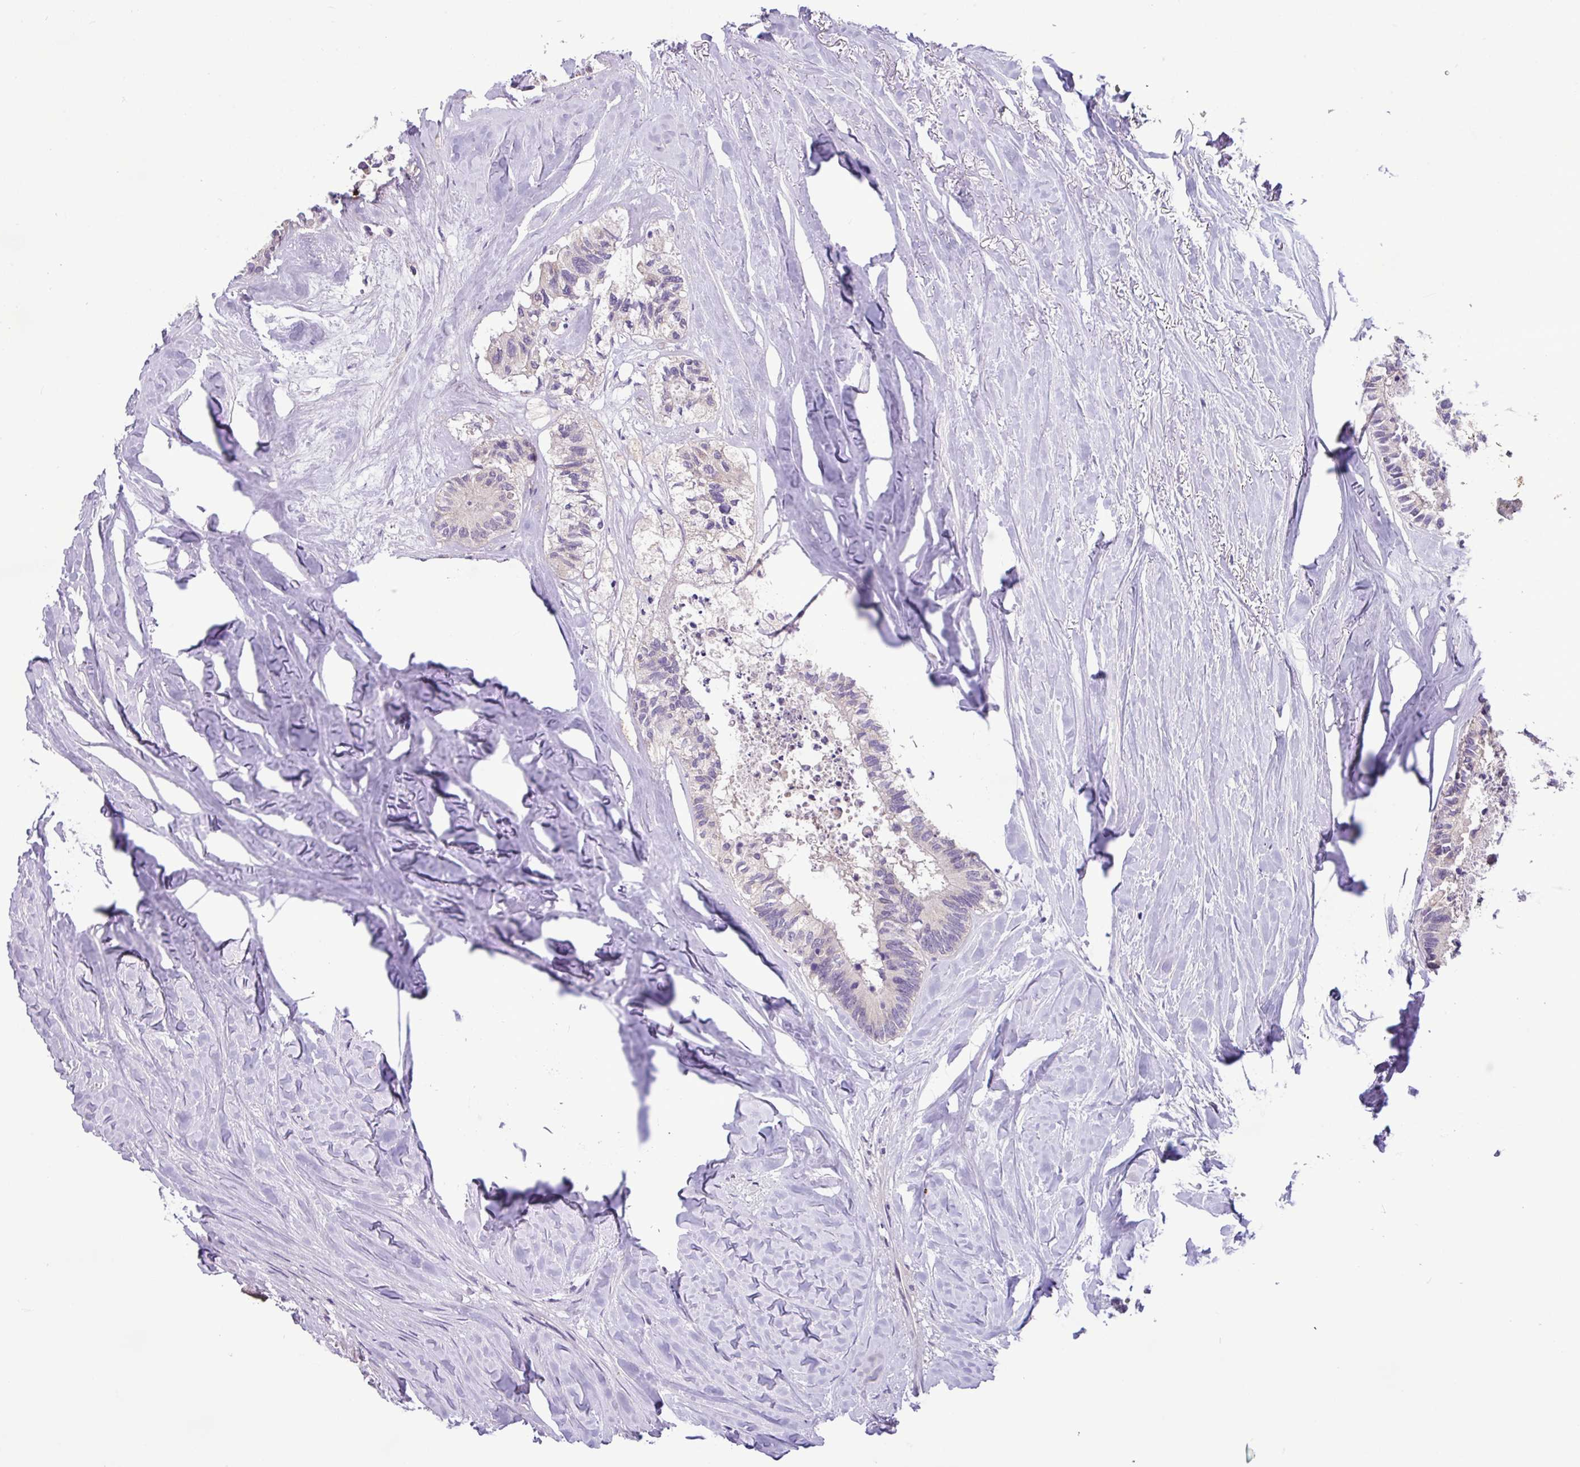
{"staining": {"intensity": "negative", "quantity": "none", "location": "none"}, "tissue": "colorectal cancer", "cell_type": "Tumor cells", "image_type": "cancer", "snomed": [{"axis": "morphology", "description": "Adenocarcinoma, NOS"}, {"axis": "topography", "description": "Colon"}, {"axis": "topography", "description": "Rectum"}], "caption": "Immunohistochemistry (IHC) photomicrograph of neoplastic tissue: human colorectal cancer (adenocarcinoma) stained with DAB (3,3'-diaminobenzidine) demonstrates no significant protein staining in tumor cells.", "gene": "PAX8", "patient": {"sex": "male", "age": 57}}